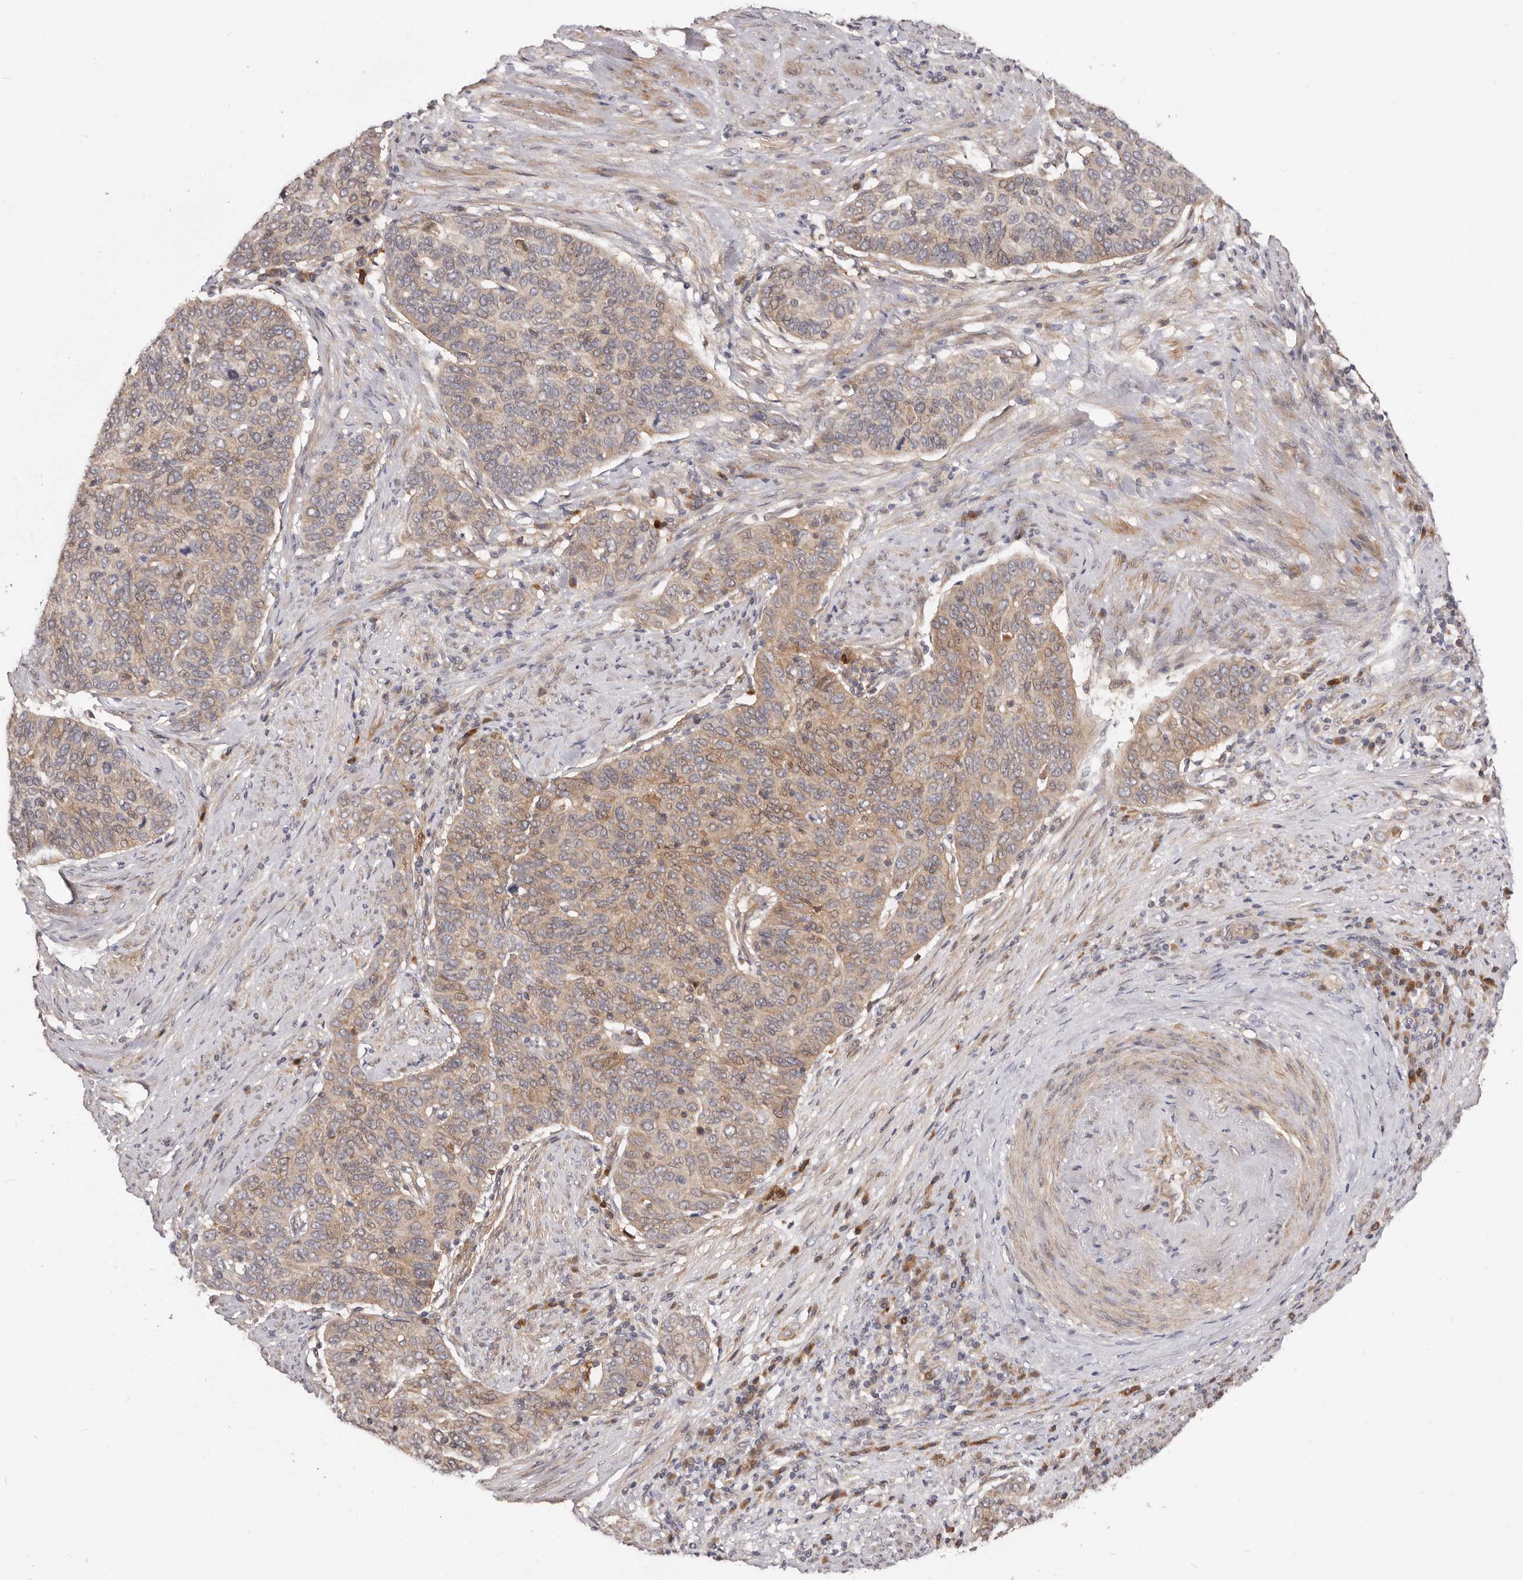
{"staining": {"intensity": "weak", "quantity": "25%-75%", "location": "cytoplasmic/membranous"}, "tissue": "cervical cancer", "cell_type": "Tumor cells", "image_type": "cancer", "snomed": [{"axis": "morphology", "description": "Squamous cell carcinoma, NOS"}, {"axis": "topography", "description": "Cervix"}], "caption": "This micrograph displays immunohistochemistry staining of cervical cancer (squamous cell carcinoma), with low weak cytoplasmic/membranous staining in approximately 25%-75% of tumor cells.", "gene": "GPATCH4", "patient": {"sex": "female", "age": 60}}